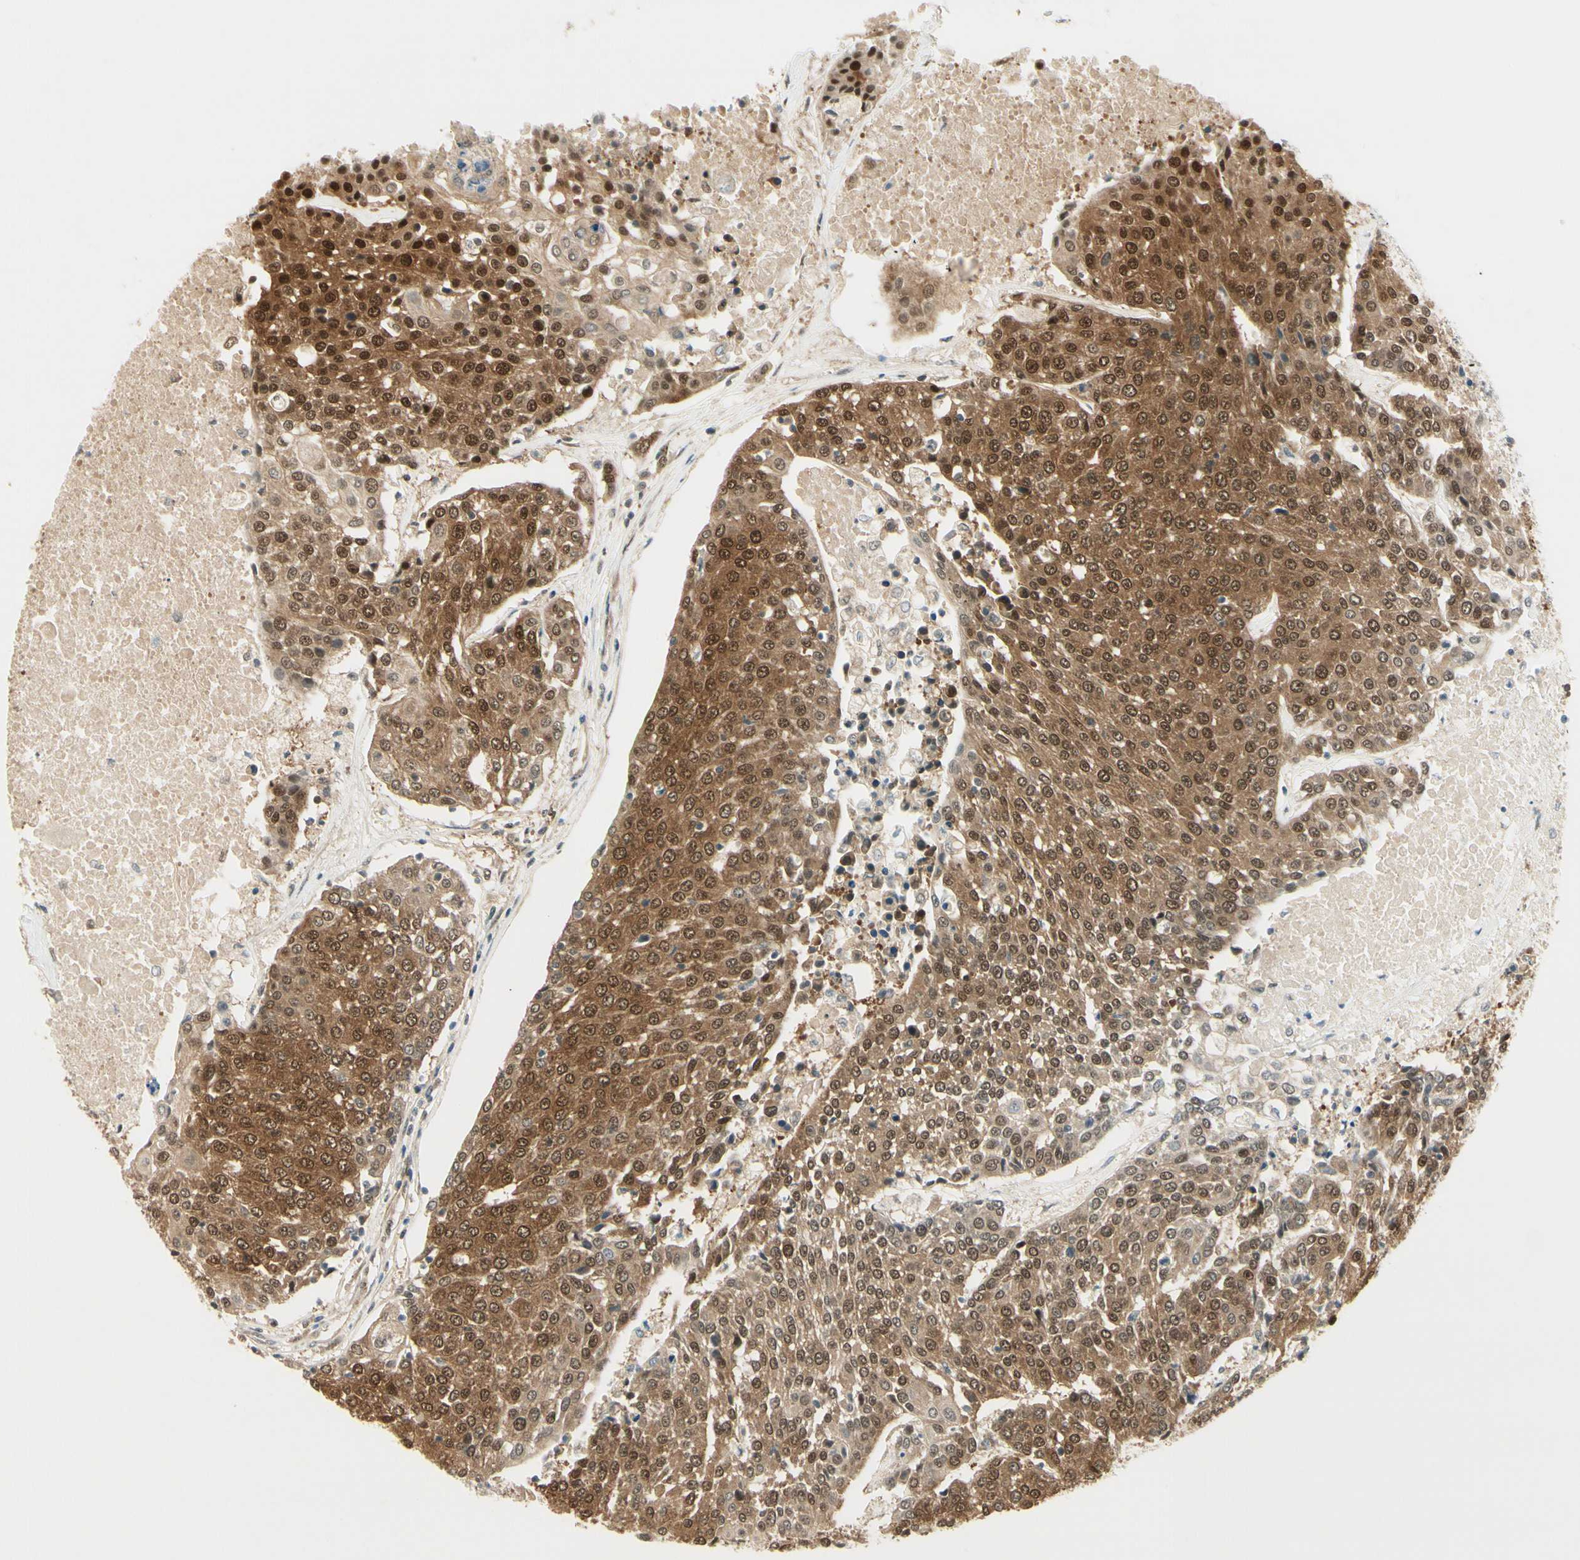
{"staining": {"intensity": "moderate", "quantity": ">75%", "location": "cytoplasmic/membranous"}, "tissue": "urothelial cancer", "cell_type": "Tumor cells", "image_type": "cancer", "snomed": [{"axis": "morphology", "description": "Urothelial carcinoma, High grade"}, {"axis": "topography", "description": "Urinary bladder"}], "caption": "Moderate cytoplasmic/membranous expression for a protein is present in about >75% of tumor cells of urothelial cancer using immunohistochemistry.", "gene": "IPO5", "patient": {"sex": "female", "age": 85}}